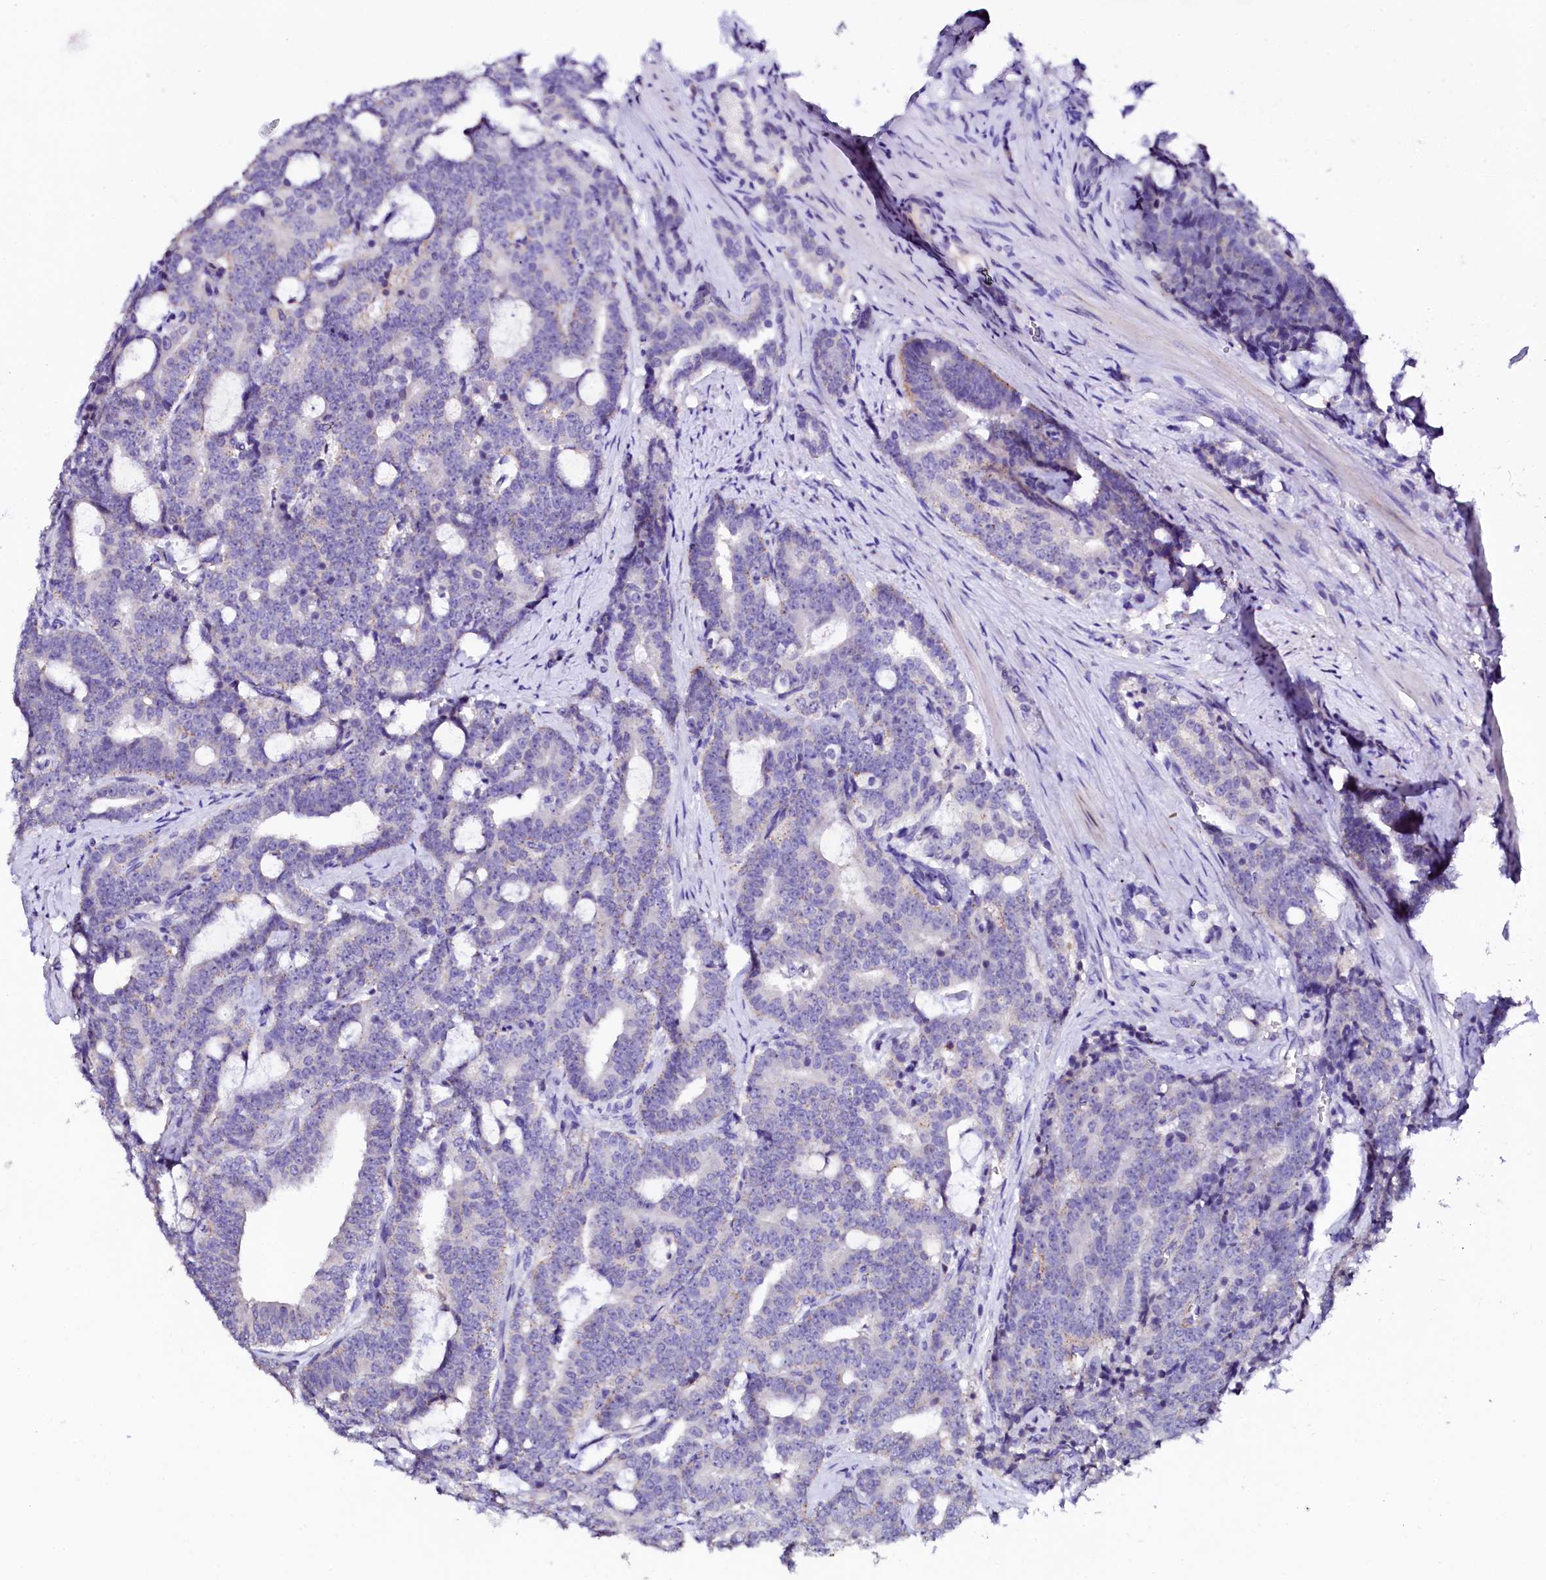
{"staining": {"intensity": "weak", "quantity": "<25%", "location": "cytoplasmic/membranous"}, "tissue": "prostate cancer", "cell_type": "Tumor cells", "image_type": "cancer", "snomed": [{"axis": "morphology", "description": "Adenocarcinoma, High grade"}, {"axis": "topography", "description": "Prostate and seminal vesicle, NOS"}], "caption": "This image is of prostate high-grade adenocarcinoma stained with IHC to label a protein in brown with the nuclei are counter-stained blue. There is no positivity in tumor cells.", "gene": "NALF1", "patient": {"sex": "male", "age": 67}}